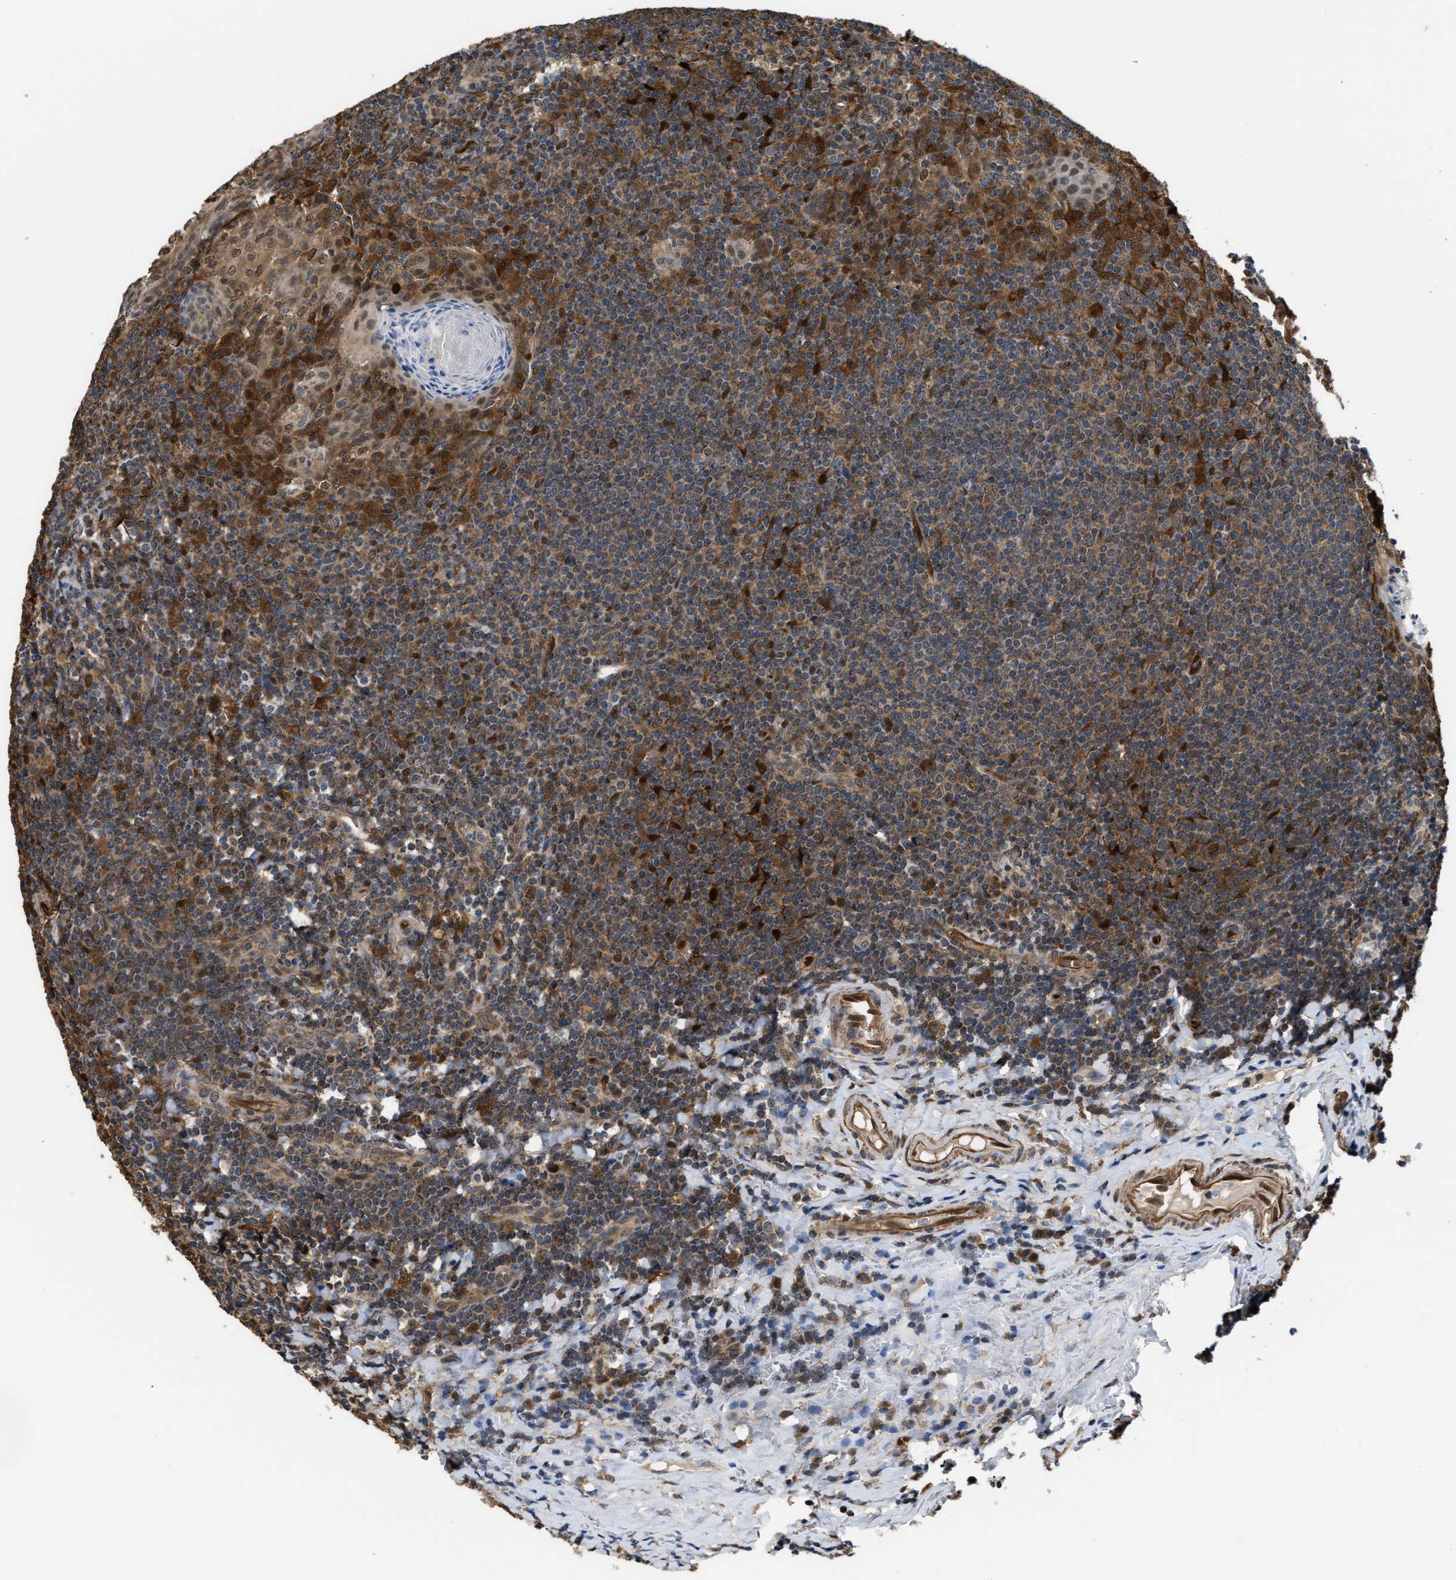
{"staining": {"intensity": "moderate", "quantity": ">75%", "location": "cytoplasmic/membranous"}, "tissue": "tonsil", "cell_type": "Germinal center cells", "image_type": "normal", "snomed": [{"axis": "morphology", "description": "Normal tissue, NOS"}, {"axis": "topography", "description": "Tonsil"}], "caption": "Tonsil stained with immunohistochemistry (IHC) exhibits moderate cytoplasmic/membranous positivity in approximately >75% of germinal center cells.", "gene": "PPA1", "patient": {"sex": "male", "age": 37}}